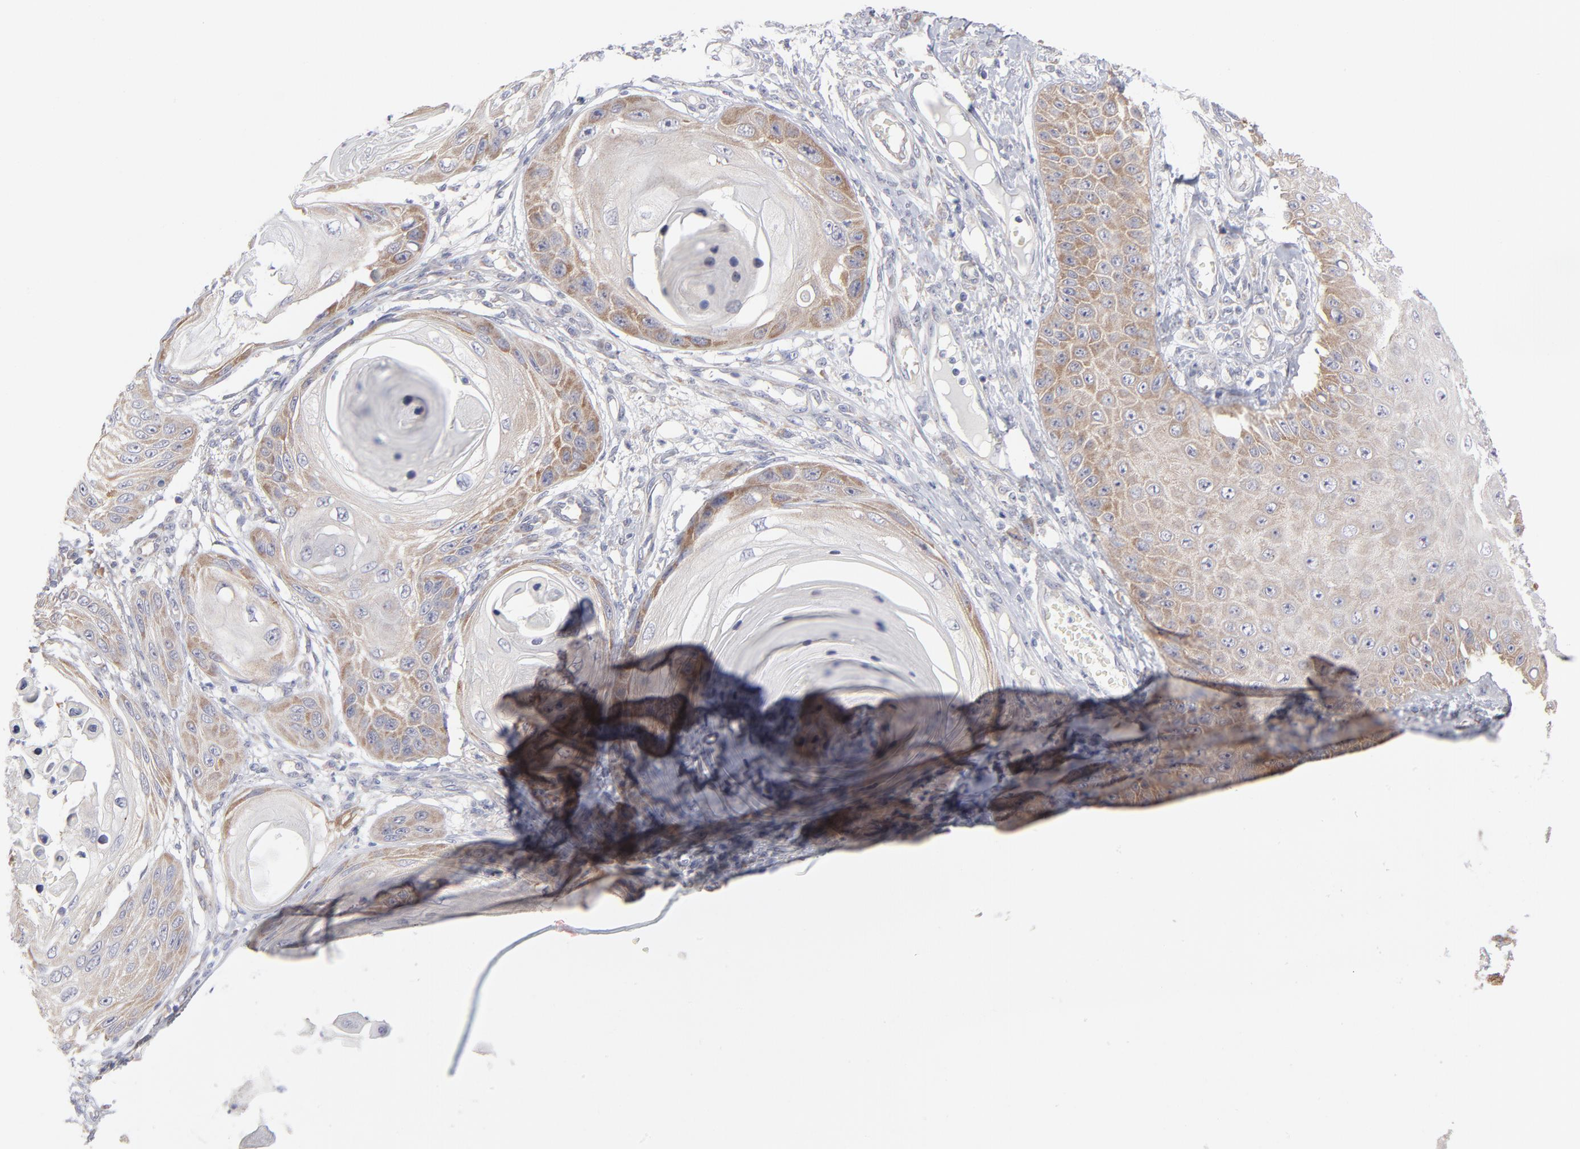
{"staining": {"intensity": "moderate", "quantity": "25%-75%", "location": "cytoplasmic/membranous"}, "tissue": "skin cancer", "cell_type": "Tumor cells", "image_type": "cancer", "snomed": [{"axis": "morphology", "description": "Squamous cell carcinoma, NOS"}, {"axis": "topography", "description": "Skin"}], "caption": "Human skin cancer (squamous cell carcinoma) stained with a protein marker exhibits moderate staining in tumor cells.", "gene": "RPS24", "patient": {"sex": "female", "age": 40}}